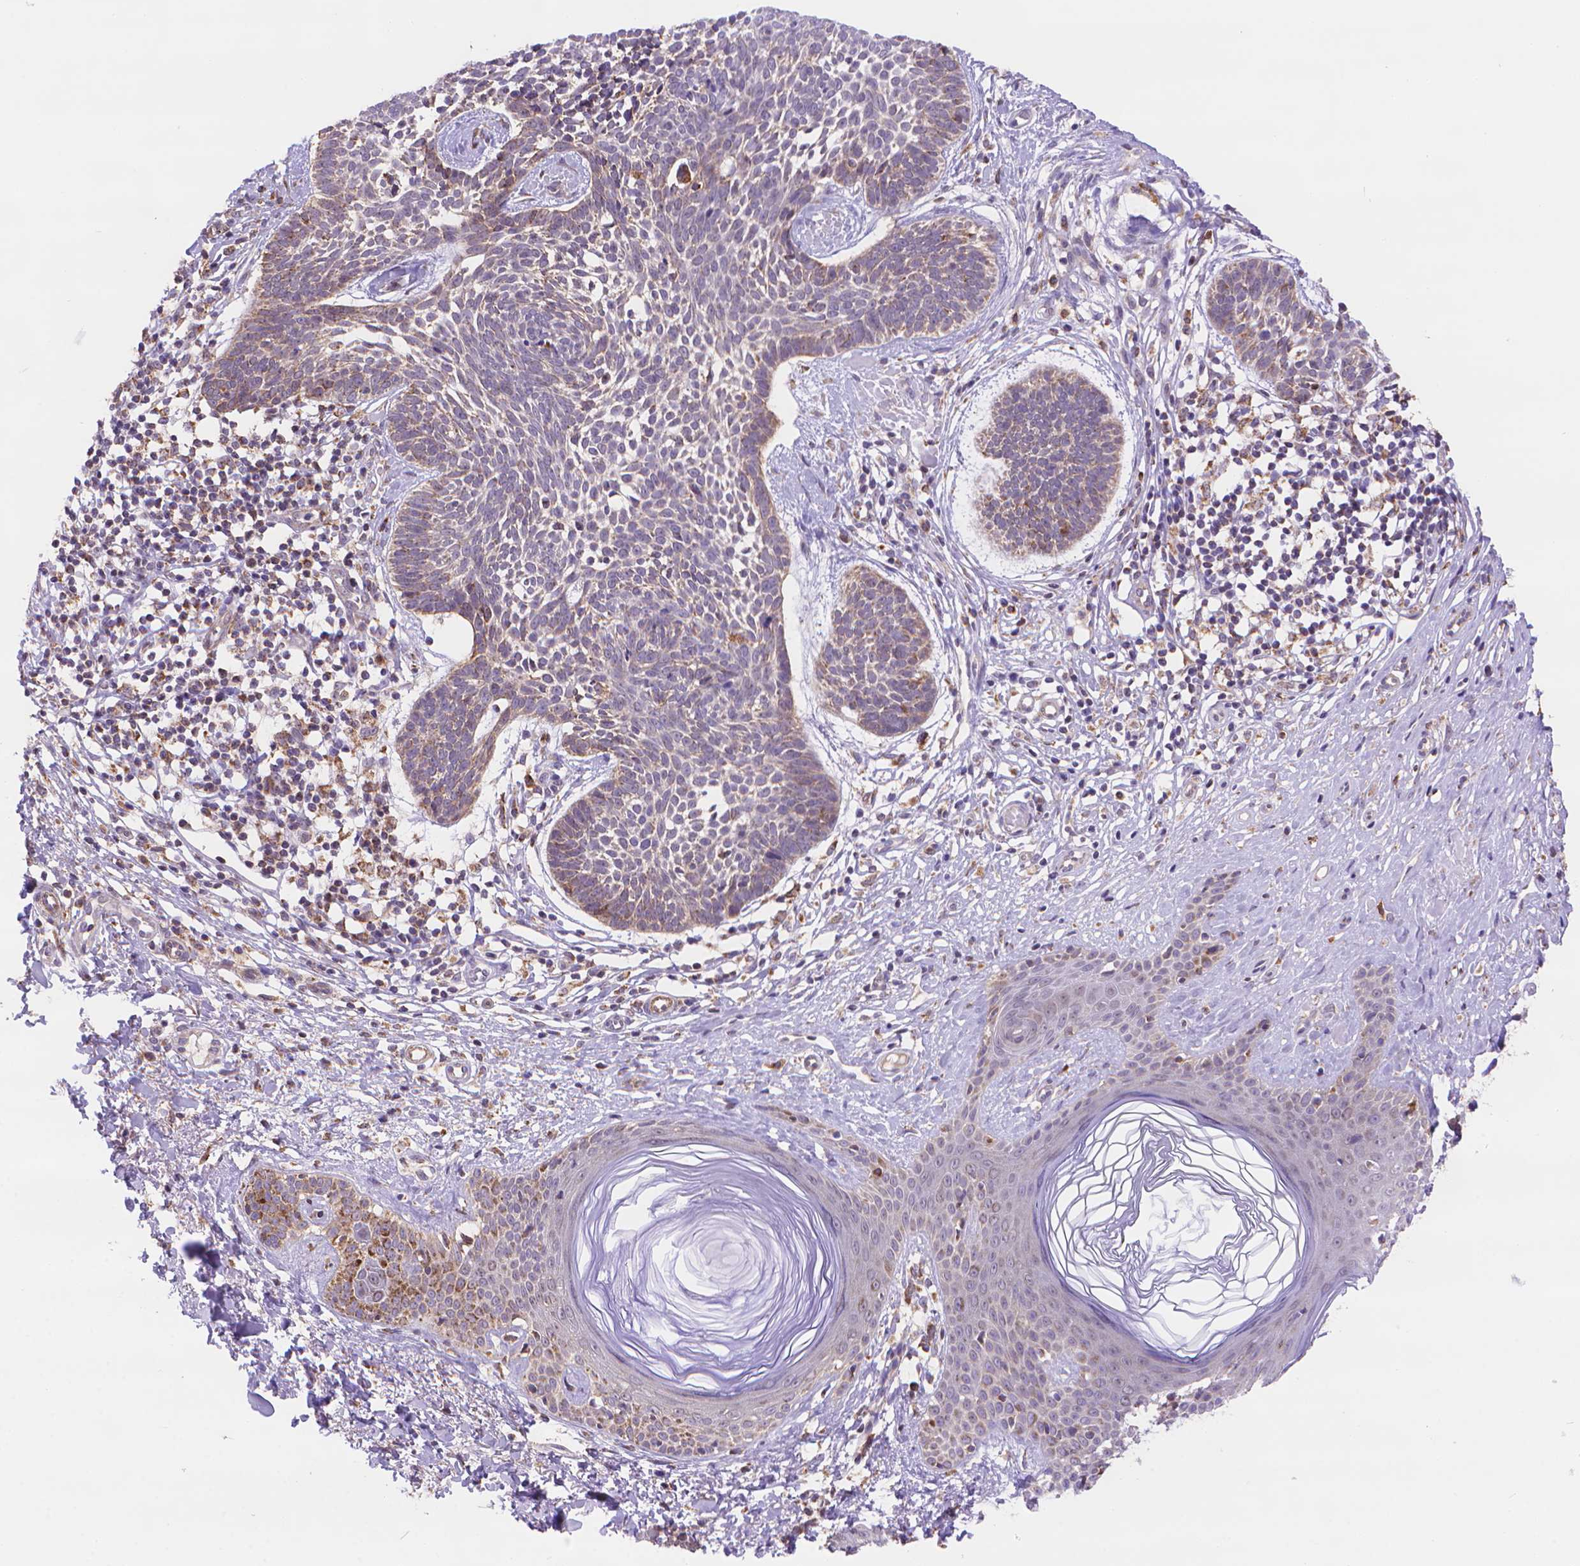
{"staining": {"intensity": "moderate", "quantity": ">75%", "location": "cytoplasmic/membranous"}, "tissue": "skin cancer", "cell_type": "Tumor cells", "image_type": "cancer", "snomed": [{"axis": "morphology", "description": "Basal cell carcinoma"}, {"axis": "topography", "description": "Skin"}], "caption": "IHC of human basal cell carcinoma (skin) demonstrates medium levels of moderate cytoplasmic/membranous positivity in about >75% of tumor cells. (DAB IHC, brown staining for protein, blue staining for nuclei).", "gene": "CYYR1", "patient": {"sex": "male", "age": 85}}